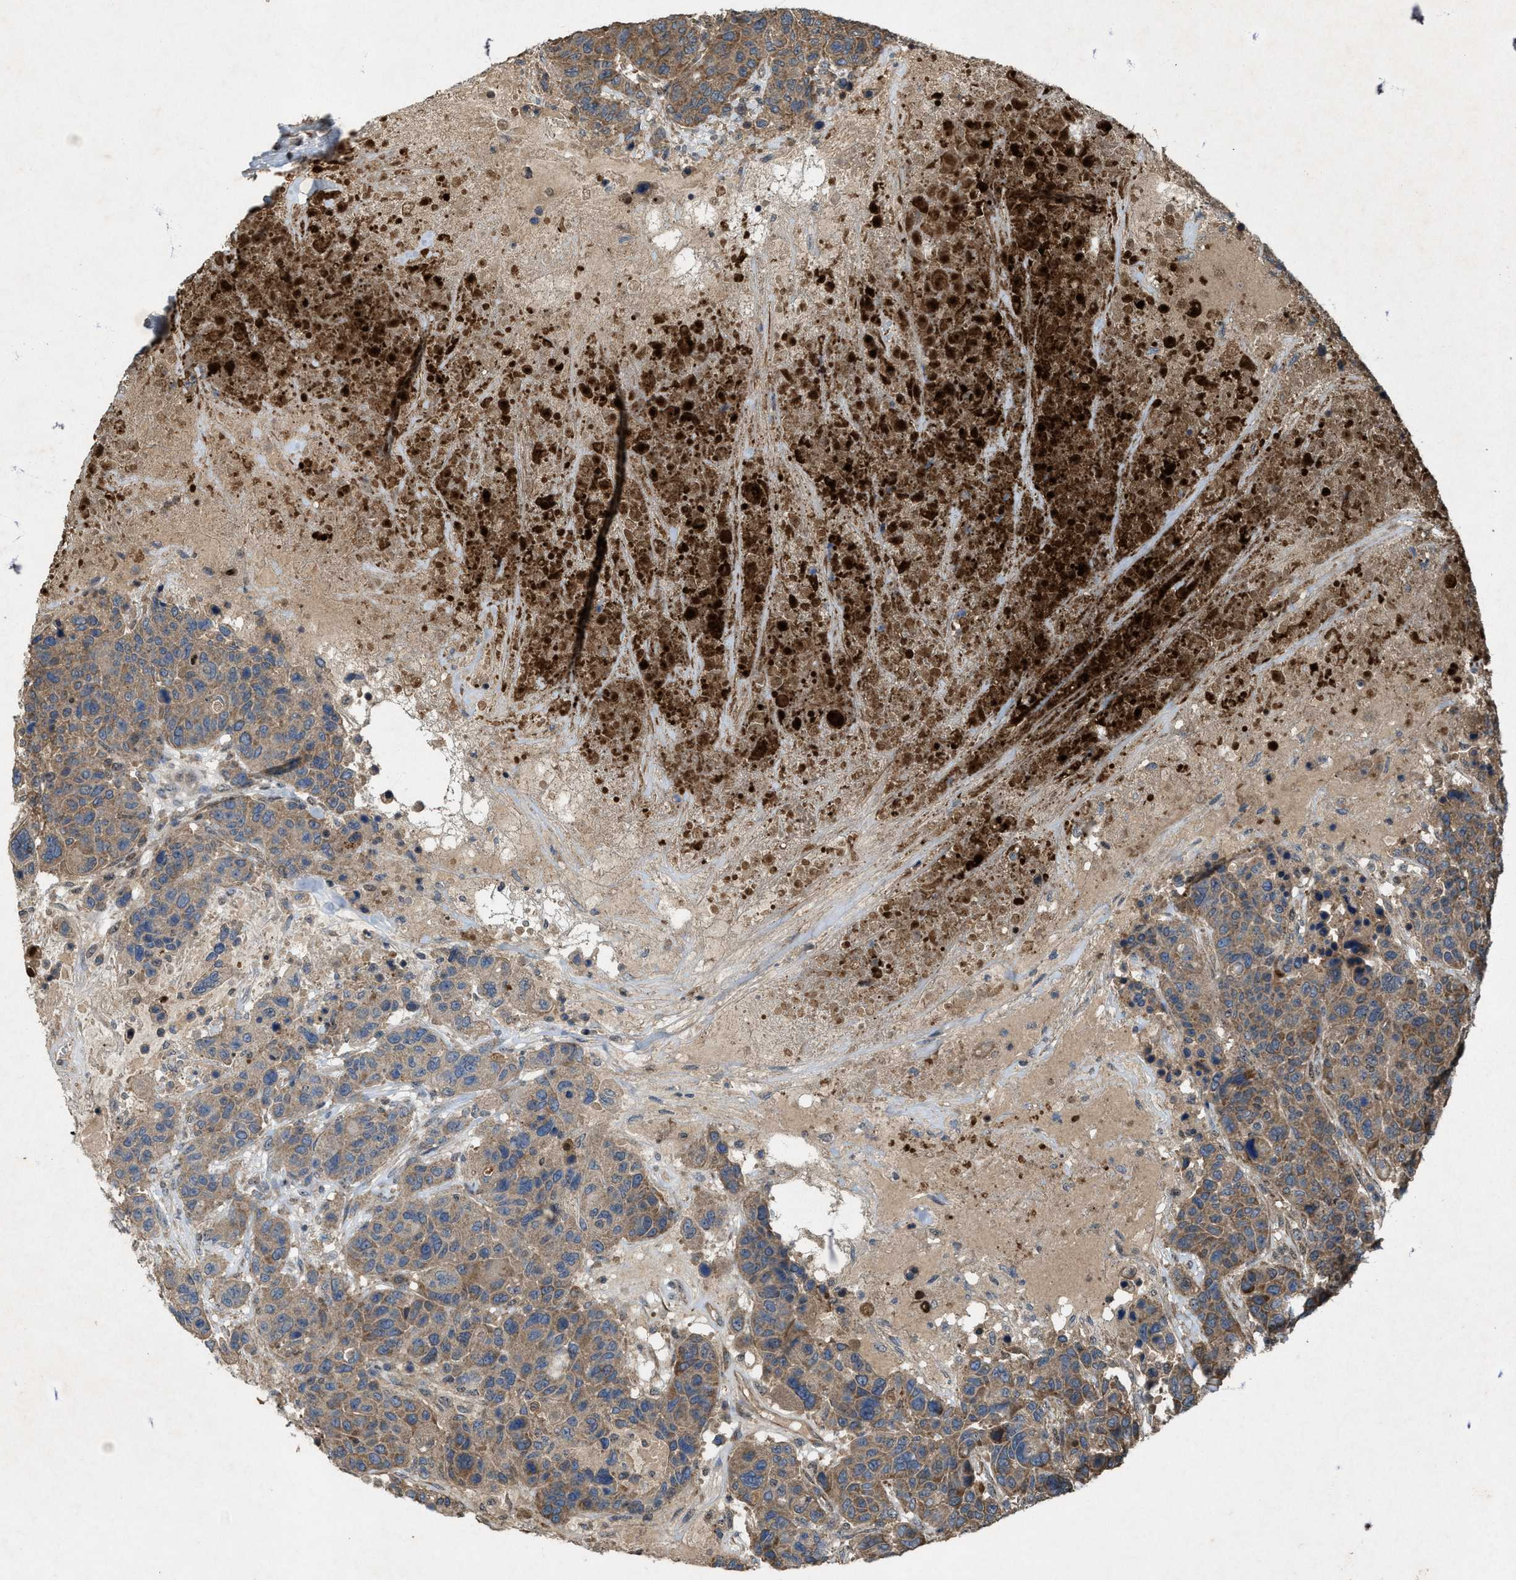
{"staining": {"intensity": "moderate", "quantity": ">75%", "location": "cytoplasmic/membranous"}, "tissue": "breast cancer", "cell_type": "Tumor cells", "image_type": "cancer", "snomed": [{"axis": "morphology", "description": "Duct carcinoma"}, {"axis": "topography", "description": "Breast"}], "caption": "Immunohistochemical staining of breast cancer demonstrates moderate cytoplasmic/membranous protein expression in approximately >75% of tumor cells. (Stains: DAB (3,3'-diaminobenzidine) in brown, nuclei in blue, Microscopy: brightfield microscopy at high magnification).", "gene": "PDP2", "patient": {"sex": "female", "age": 37}}